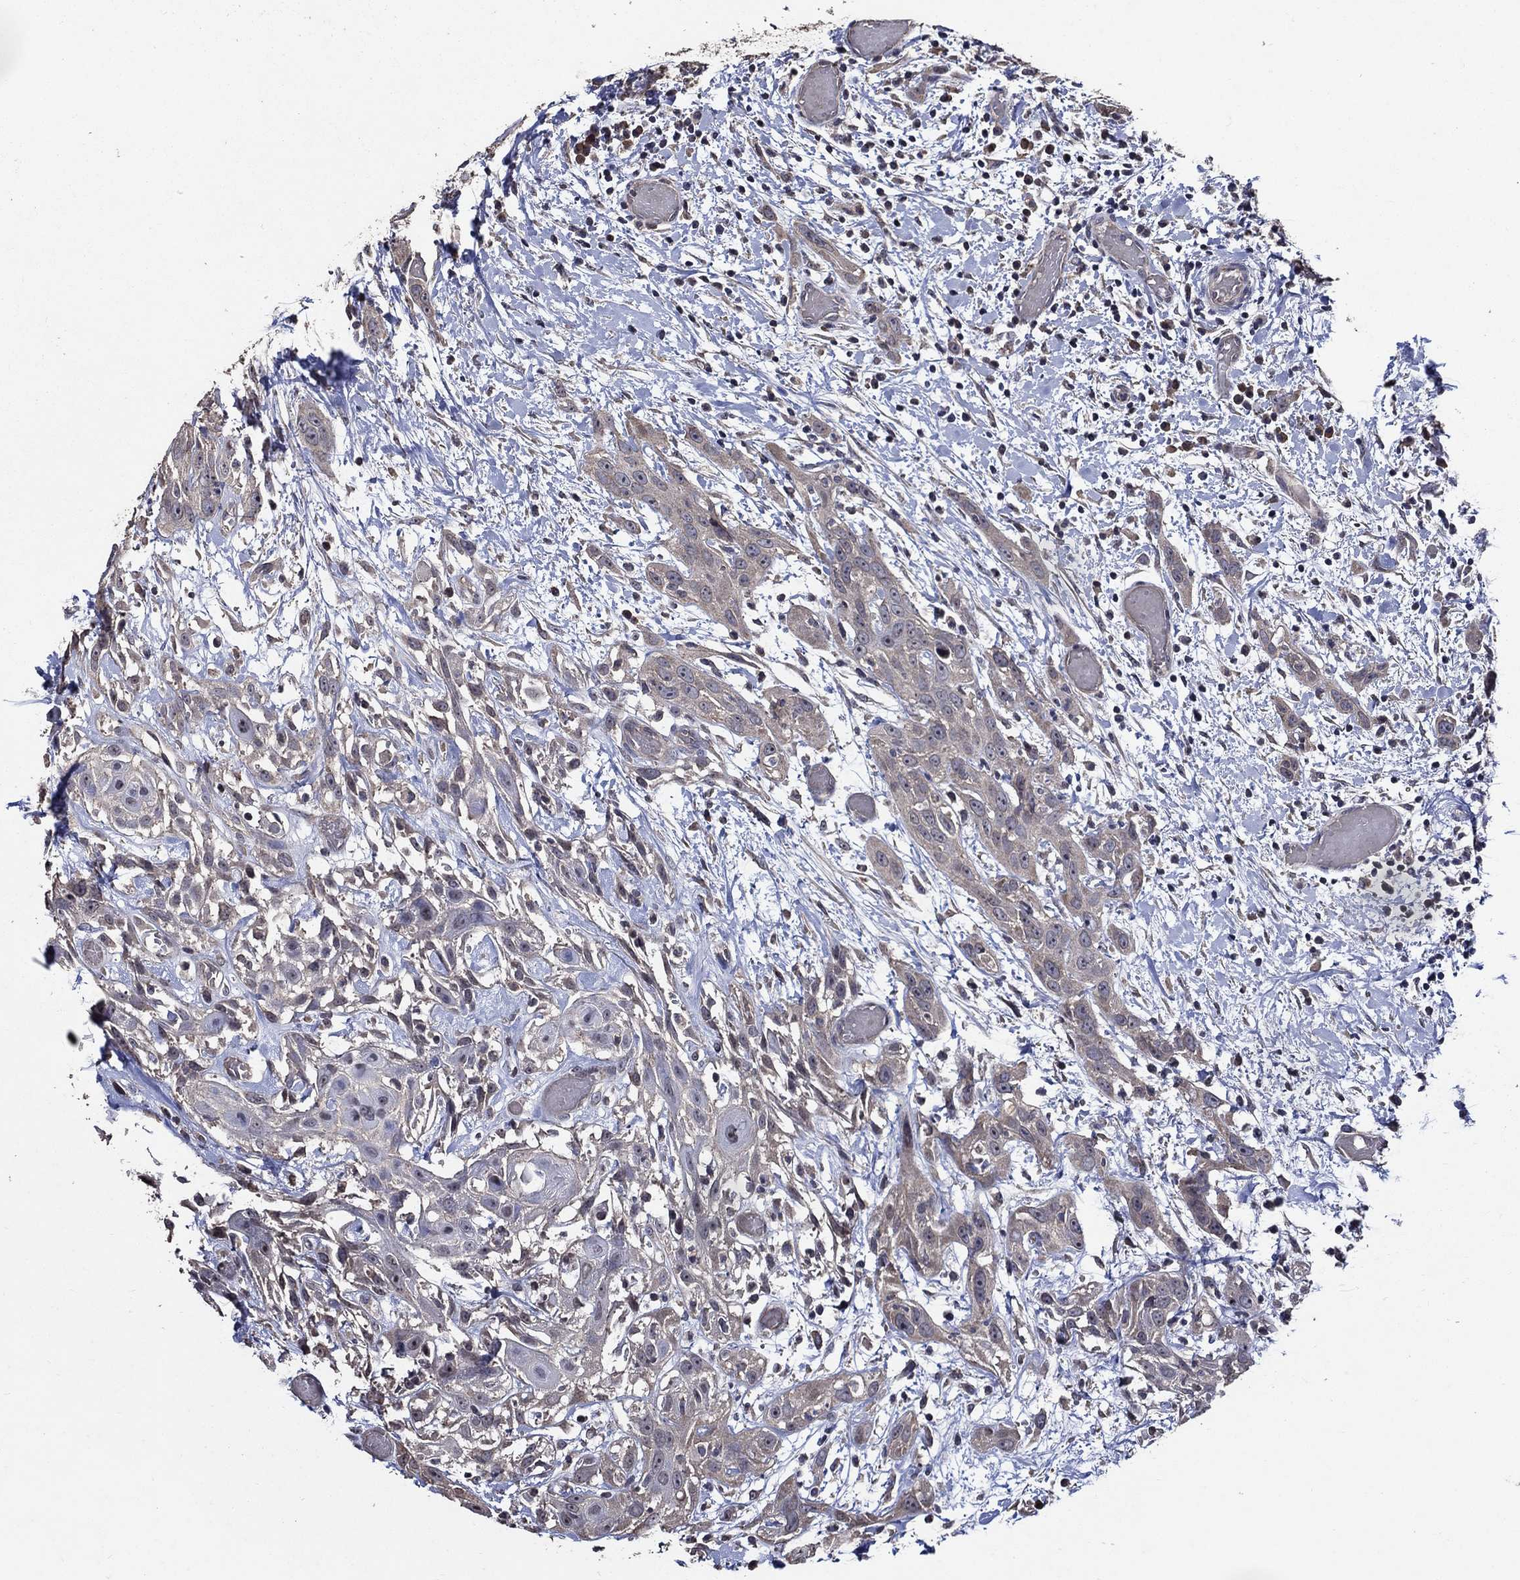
{"staining": {"intensity": "weak", "quantity": "25%-75%", "location": "cytoplasmic/membranous"}, "tissue": "head and neck cancer", "cell_type": "Tumor cells", "image_type": "cancer", "snomed": [{"axis": "morphology", "description": "Normal tissue, NOS"}, {"axis": "morphology", "description": "Squamous cell carcinoma, NOS"}, {"axis": "topography", "description": "Oral tissue"}, {"axis": "topography", "description": "Salivary gland"}, {"axis": "topography", "description": "Head-Neck"}], "caption": "Protein expression analysis of head and neck cancer (squamous cell carcinoma) displays weak cytoplasmic/membranous positivity in approximately 25%-75% of tumor cells. Immunohistochemistry stains the protein in brown and the nuclei are stained blue.", "gene": "HAP1", "patient": {"sex": "female", "age": 62}}